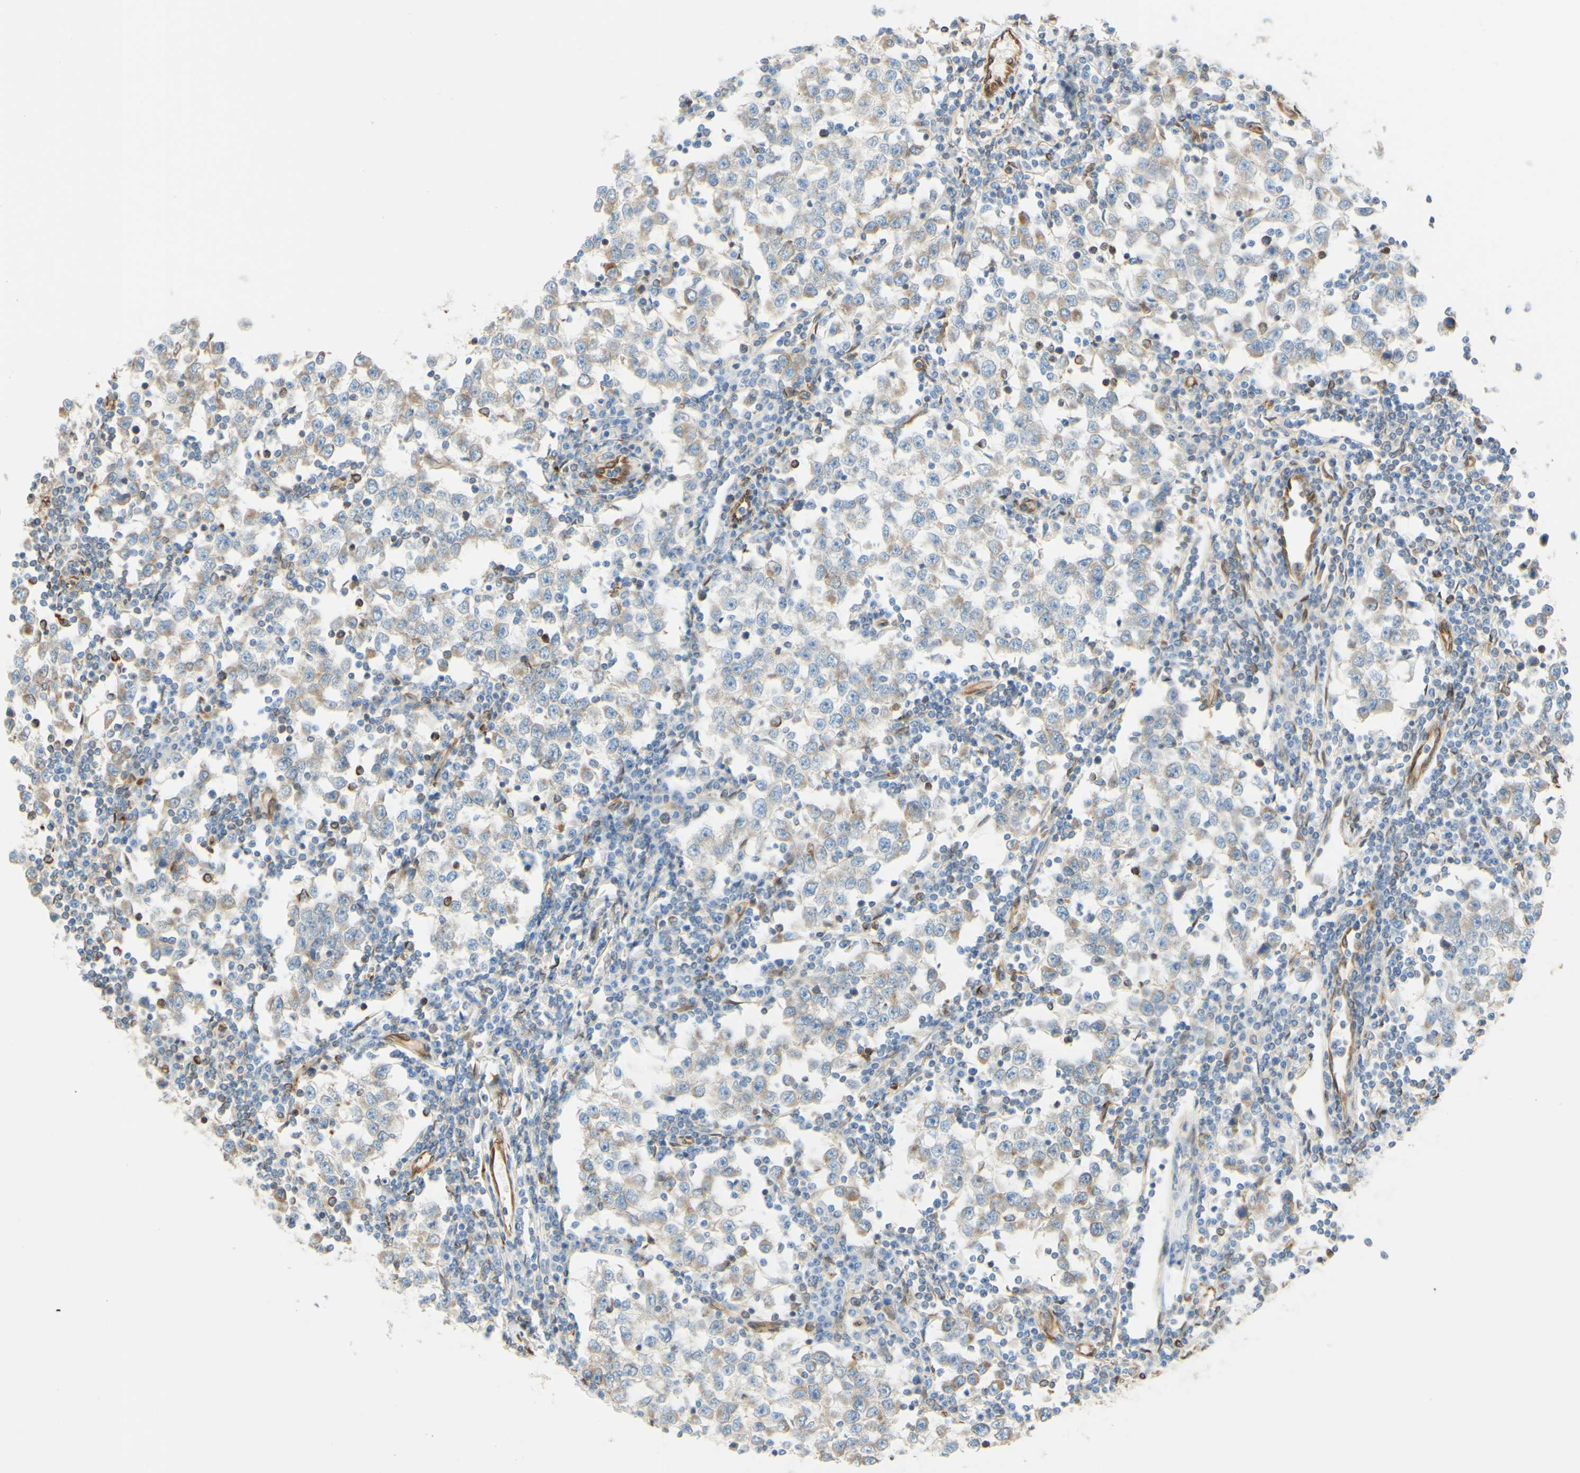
{"staining": {"intensity": "weak", "quantity": "<25%", "location": "cytoplasmic/membranous"}, "tissue": "testis cancer", "cell_type": "Tumor cells", "image_type": "cancer", "snomed": [{"axis": "morphology", "description": "Seminoma, NOS"}, {"axis": "topography", "description": "Testis"}], "caption": "This is an immunohistochemistry micrograph of testis seminoma. There is no positivity in tumor cells.", "gene": "ENDOD1", "patient": {"sex": "male", "age": 65}}